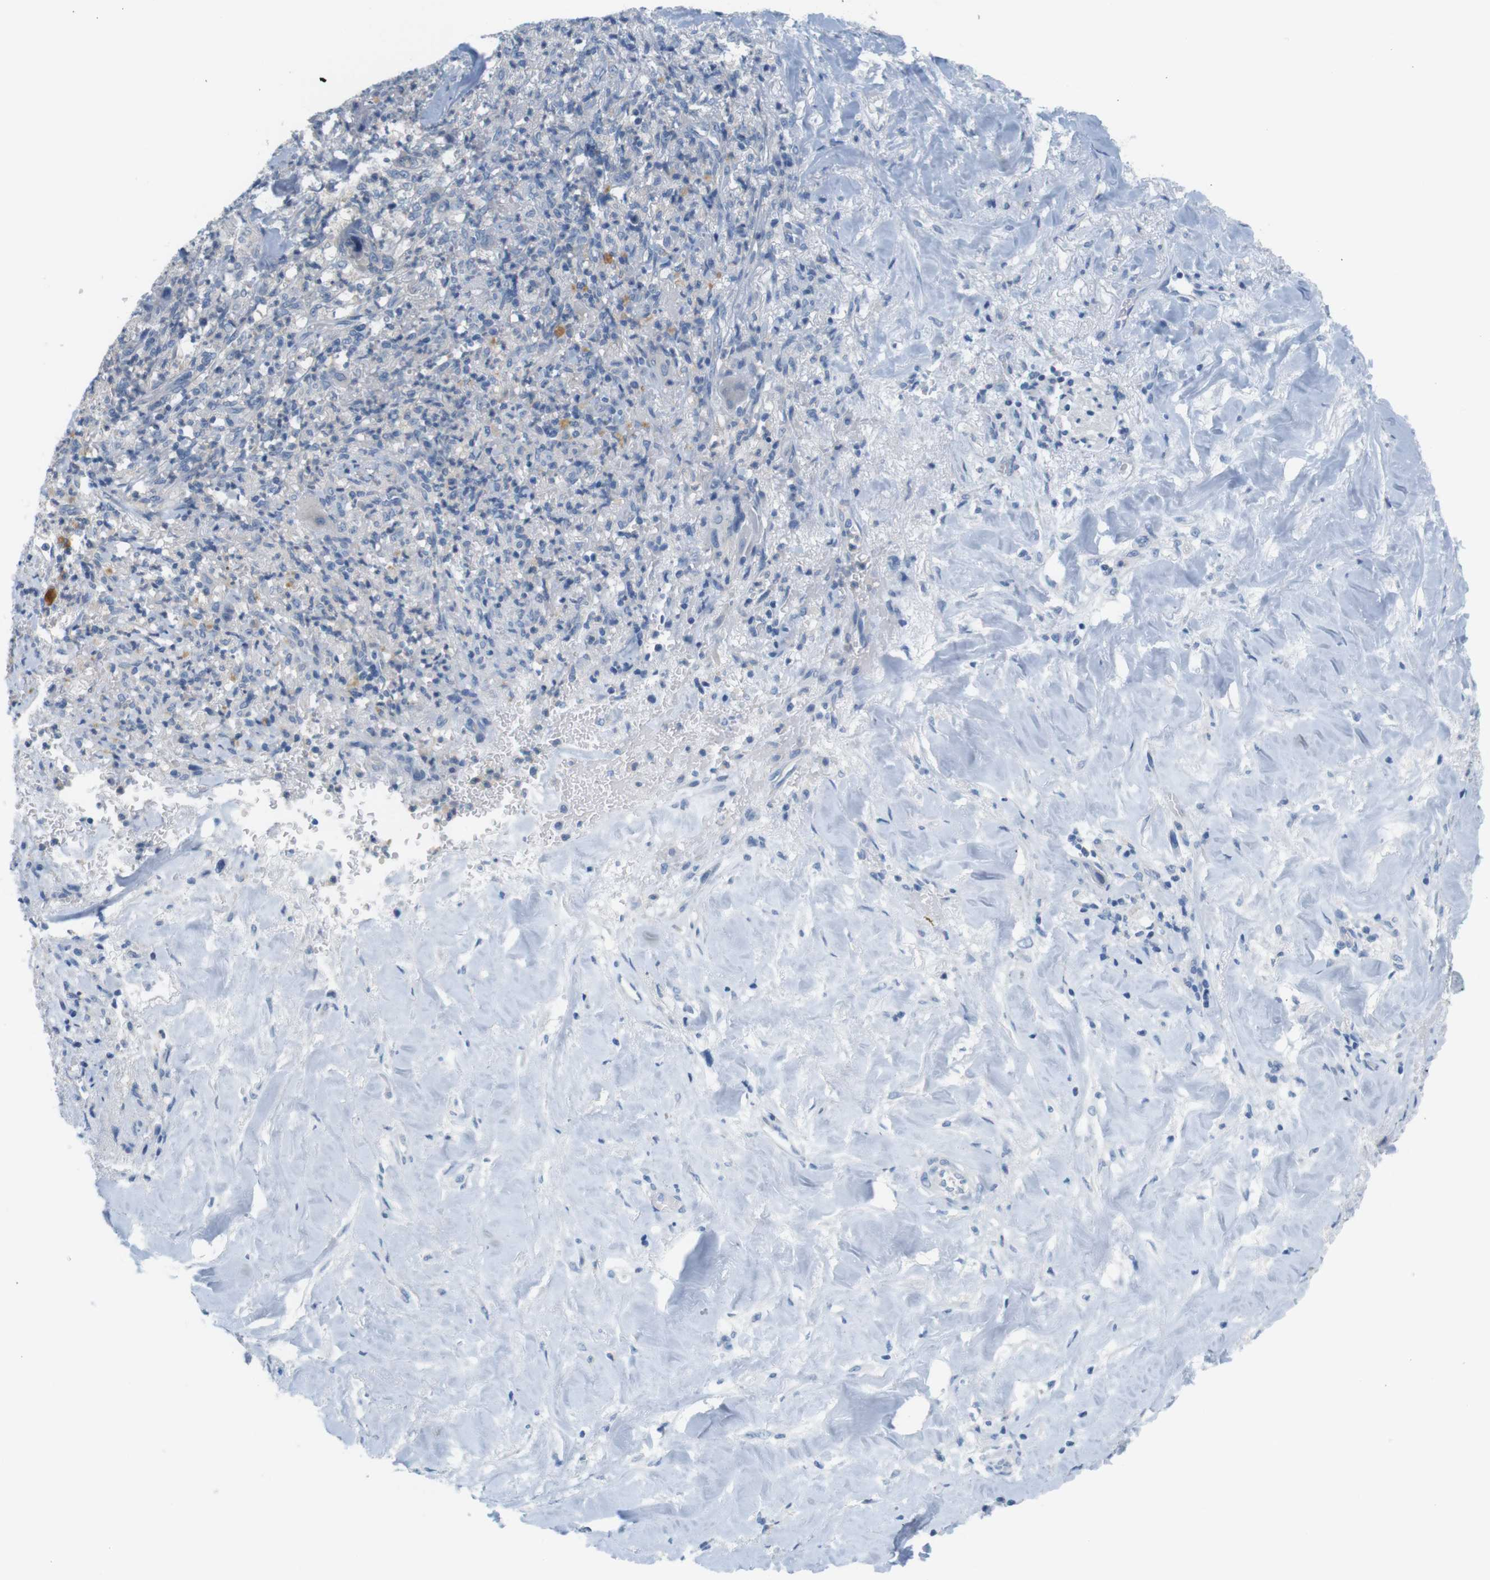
{"staining": {"intensity": "negative", "quantity": "none", "location": "none"}, "tissue": "liver cancer", "cell_type": "Tumor cells", "image_type": "cancer", "snomed": [{"axis": "morphology", "description": "Cholangiocarcinoma"}, {"axis": "topography", "description": "Liver"}], "caption": "DAB (3,3'-diaminobenzidine) immunohistochemical staining of liver cancer (cholangiocarcinoma) shows no significant positivity in tumor cells.", "gene": "LRRK2", "patient": {"sex": "female", "age": 67}}